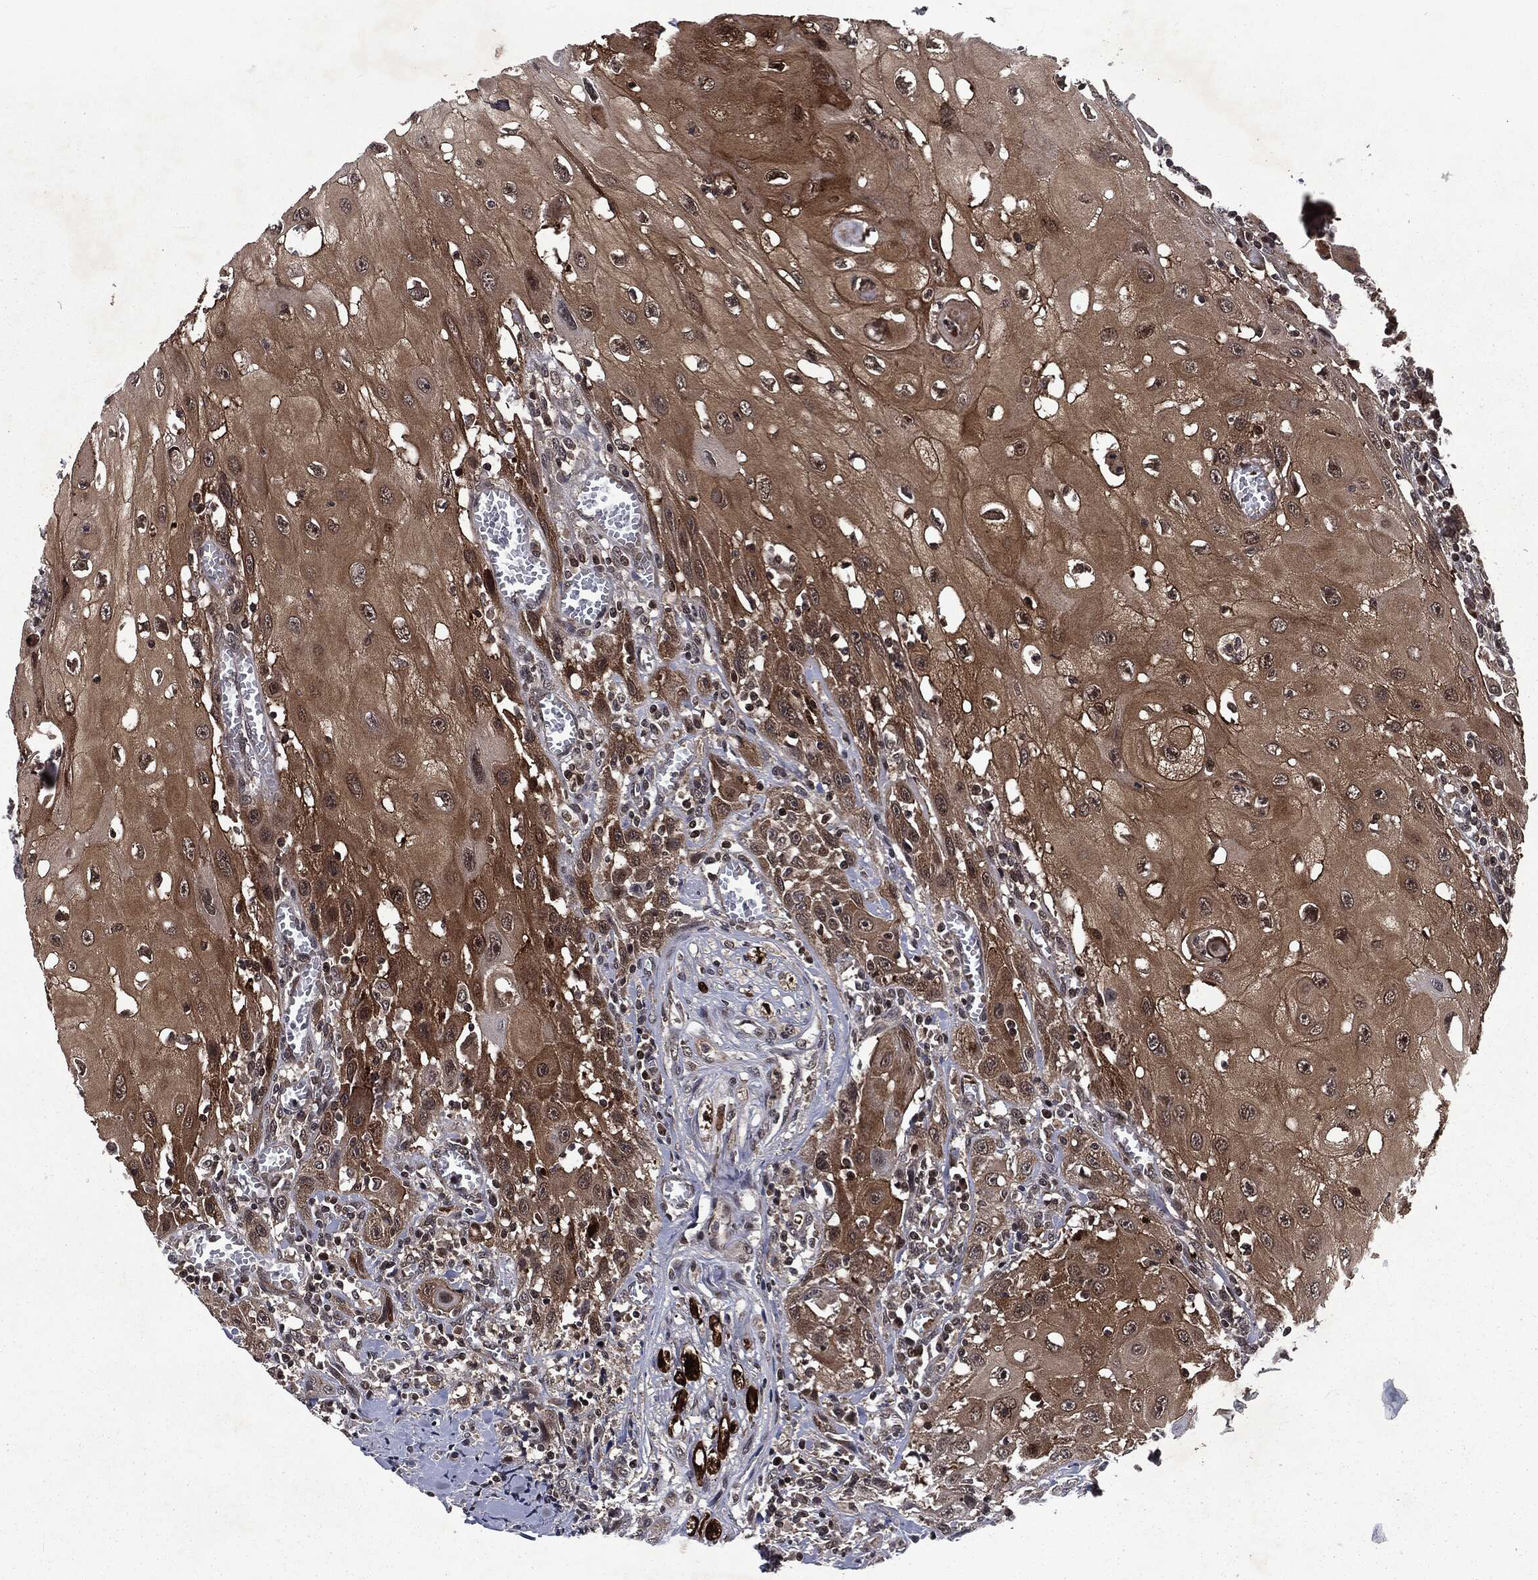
{"staining": {"intensity": "strong", "quantity": "25%-75%", "location": "cytoplasmic/membranous"}, "tissue": "head and neck cancer", "cell_type": "Tumor cells", "image_type": "cancer", "snomed": [{"axis": "morphology", "description": "Normal tissue, NOS"}, {"axis": "morphology", "description": "Squamous cell carcinoma, NOS"}, {"axis": "topography", "description": "Oral tissue"}, {"axis": "topography", "description": "Head-Neck"}], "caption": "A brown stain labels strong cytoplasmic/membranous expression of a protein in head and neck cancer tumor cells. The staining was performed using DAB, with brown indicating positive protein expression. Nuclei are stained blue with hematoxylin.", "gene": "STAU2", "patient": {"sex": "male", "age": 71}}